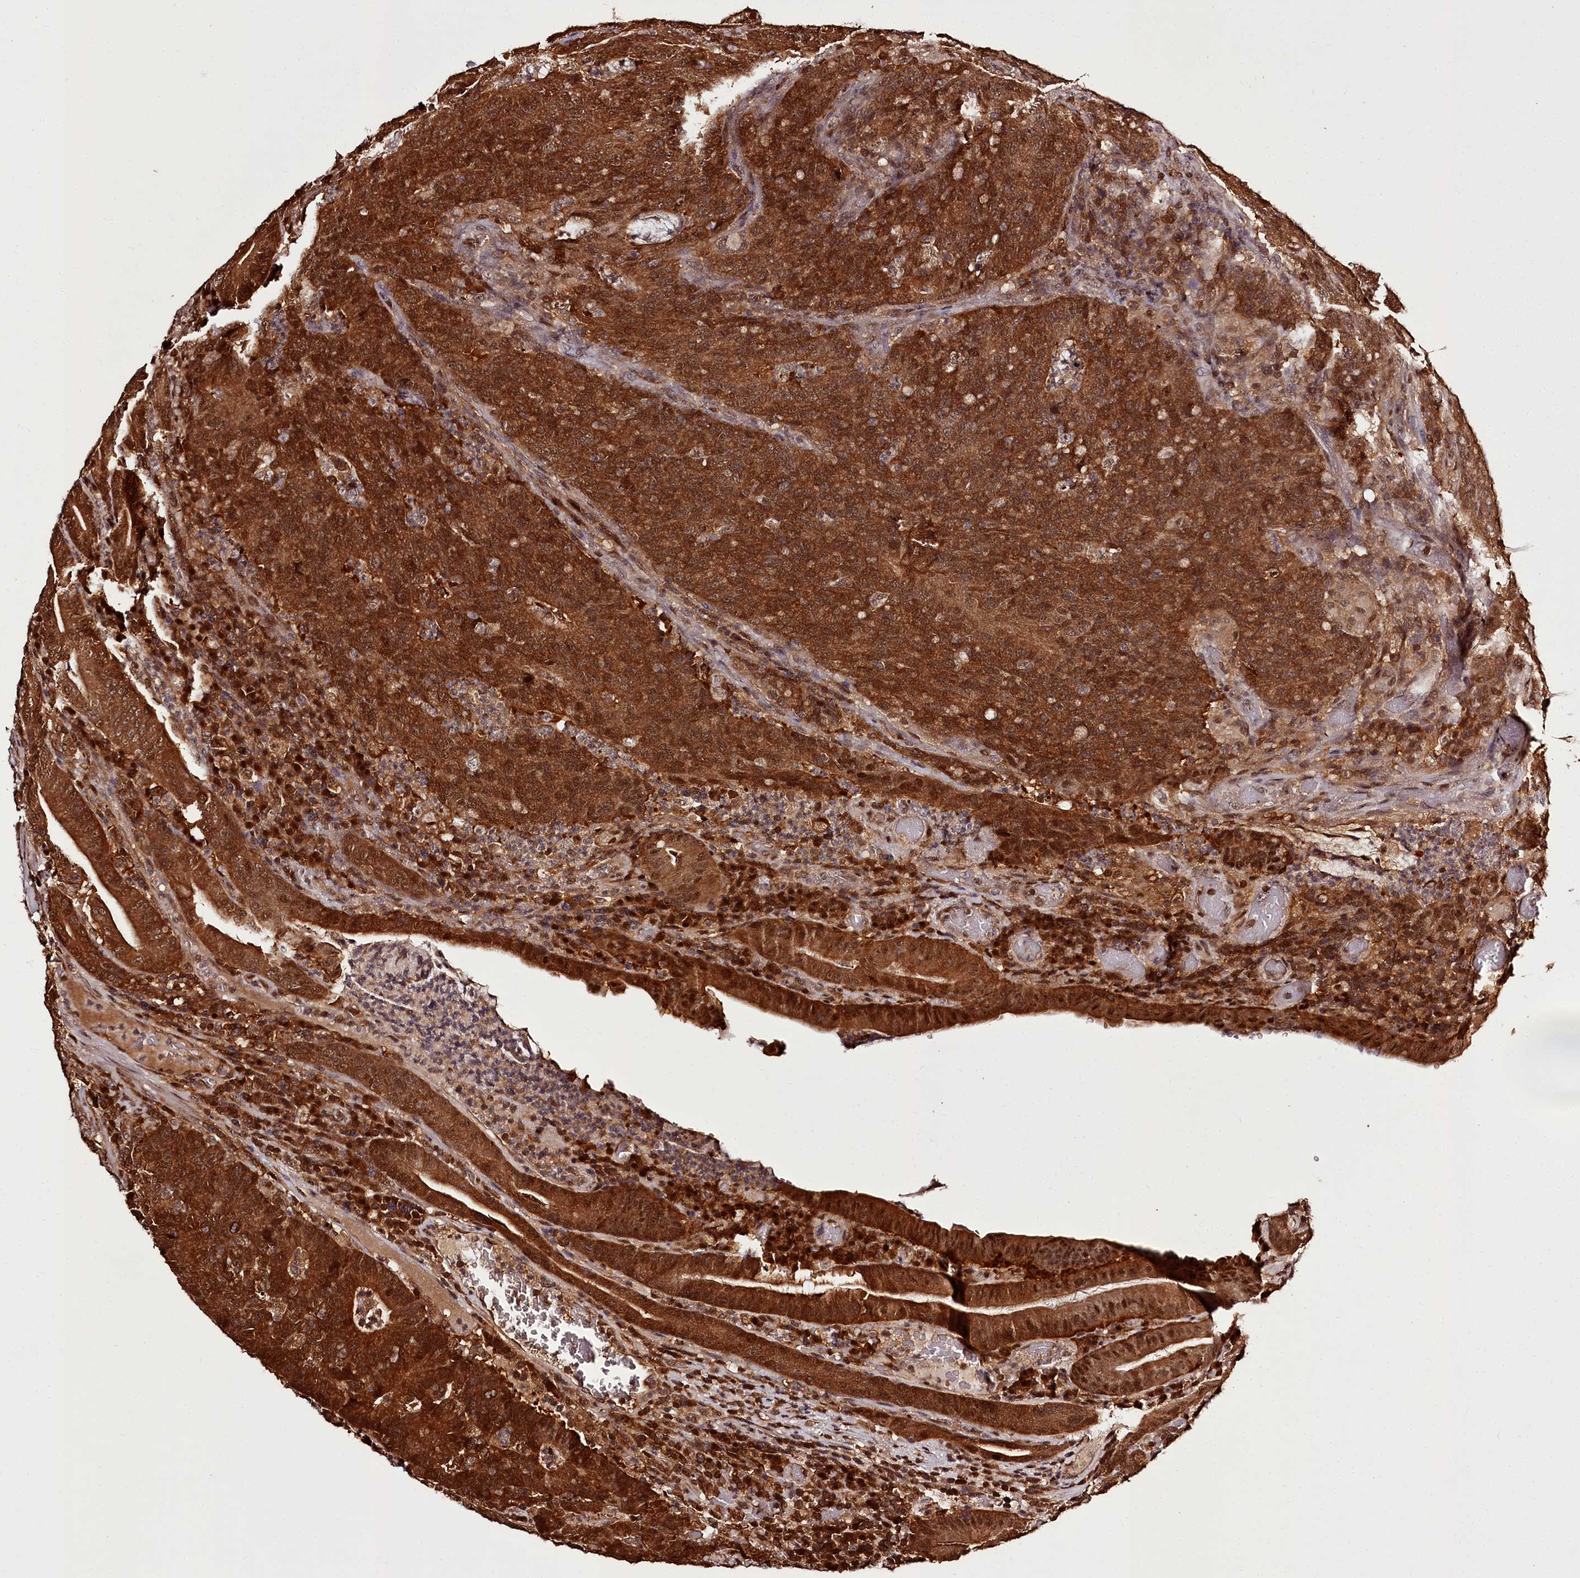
{"staining": {"intensity": "strong", "quantity": ">75%", "location": "cytoplasmic/membranous,nuclear"}, "tissue": "colorectal cancer", "cell_type": "Tumor cells", "image_type": "cancer", "snomed": [{"axis": "morphology", "description": "Normal tissue, NOS"}, {"axis": "morphology", "description": "Adenocarcinoma, NOS"}, {"axis": "topography", "description": "Colon"}], "caption": "Colorectal cancer tissue demonstrates strong cytoplasmic/membranous and nuclear staining in about >75% of tumor cells", "gene": "NPRL2", "patient": {"sex": "female", "age": 75}}